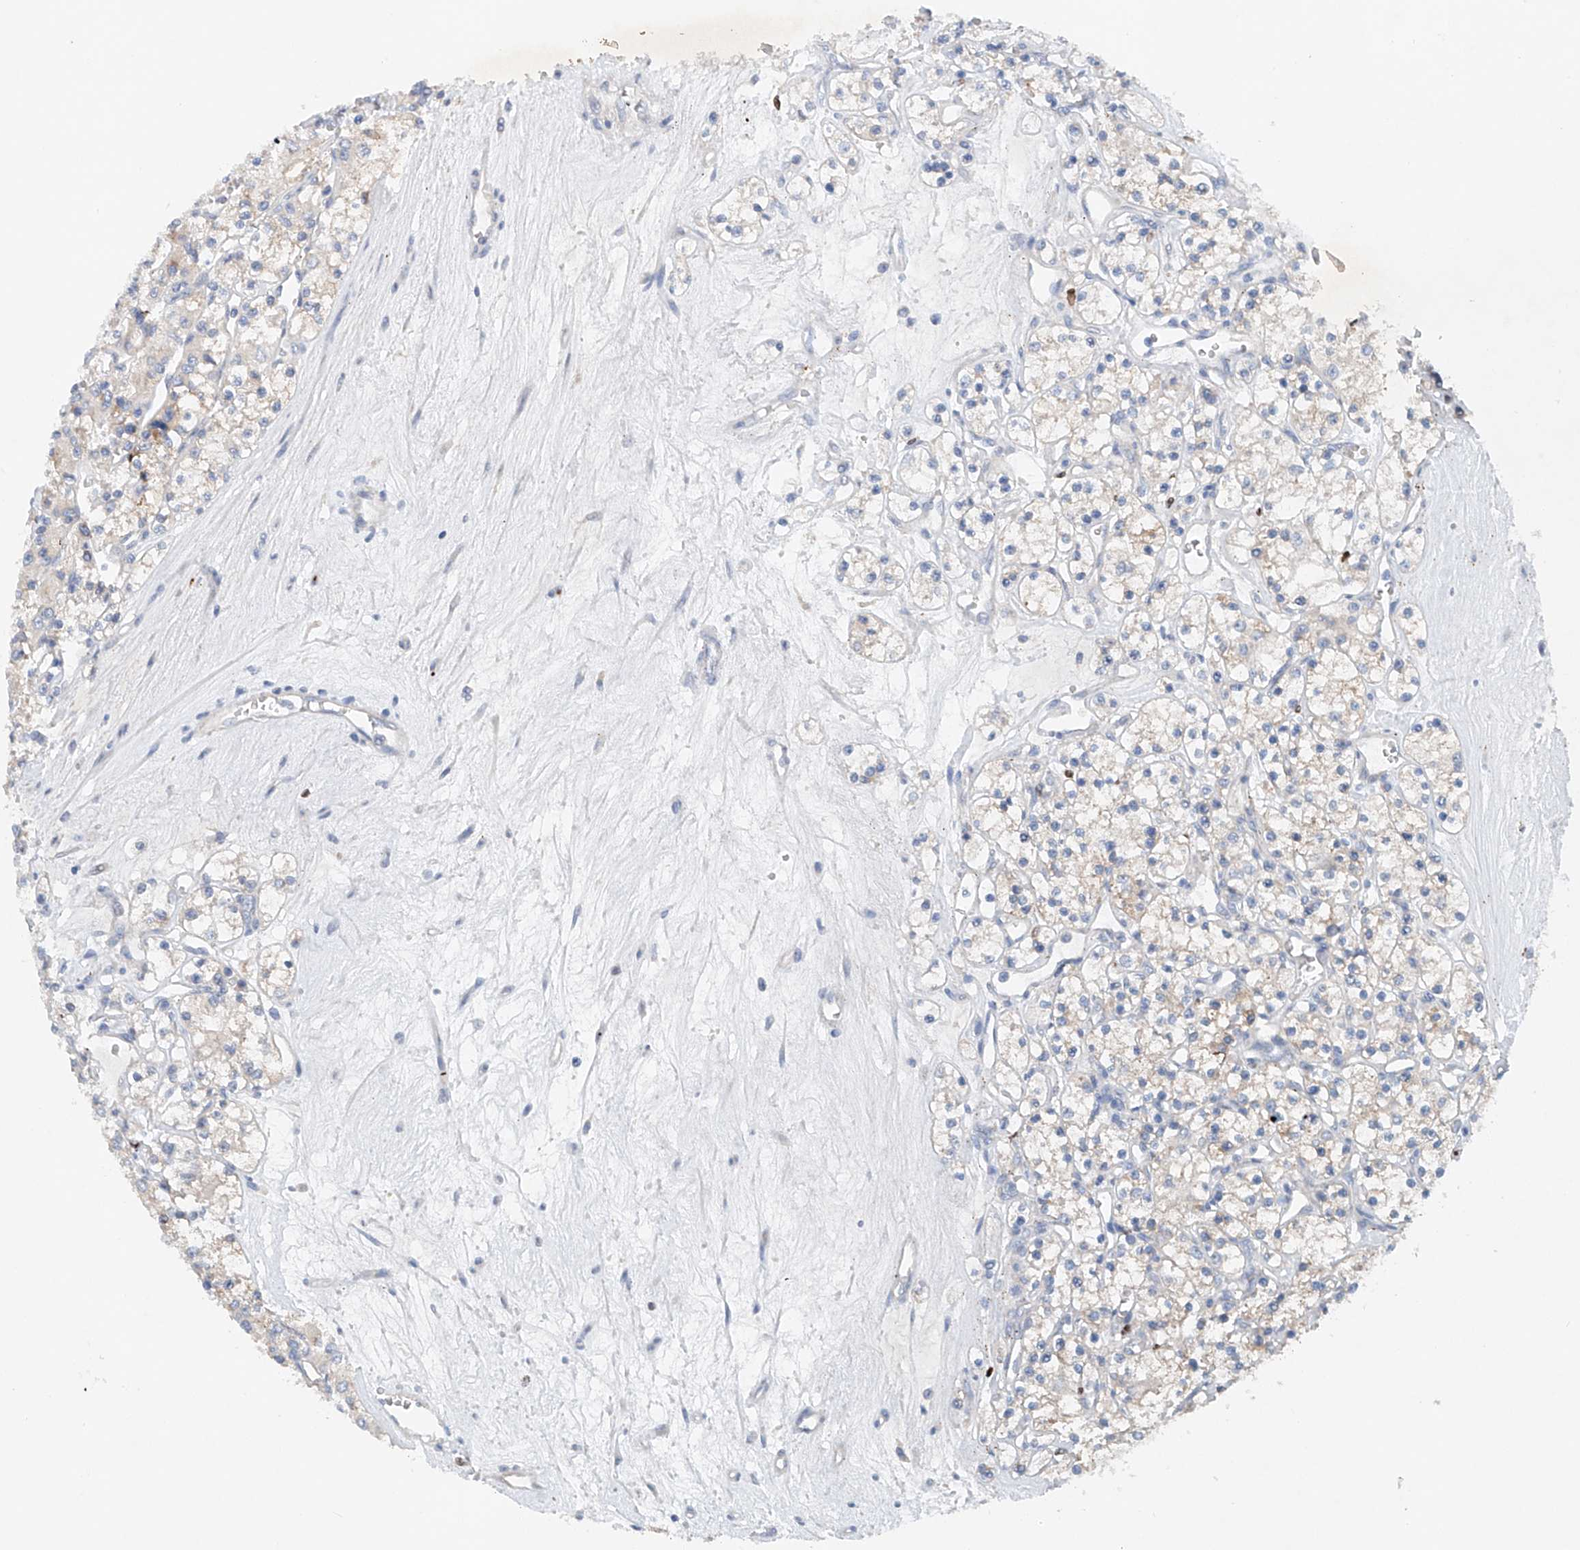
{"staining": {"intensity": "negative", "quantity": "none", "location": "none"}, "tissue": "renal cancer", "cell_type": "Tumor cells", "image_type": "cancer", "snomed": [{"axis": "morphology", "description": "Adenocarcinoma, NOS"}, {"axis": "topography", "description": "Kidney"}], "caption": "A high-resolution image shows immunohistochemistry staining of renal cancer, which exhibits no significant staining in tumor cells.", "gene": "CEP85L", "patient": {"sex": "female", "age": 59}}